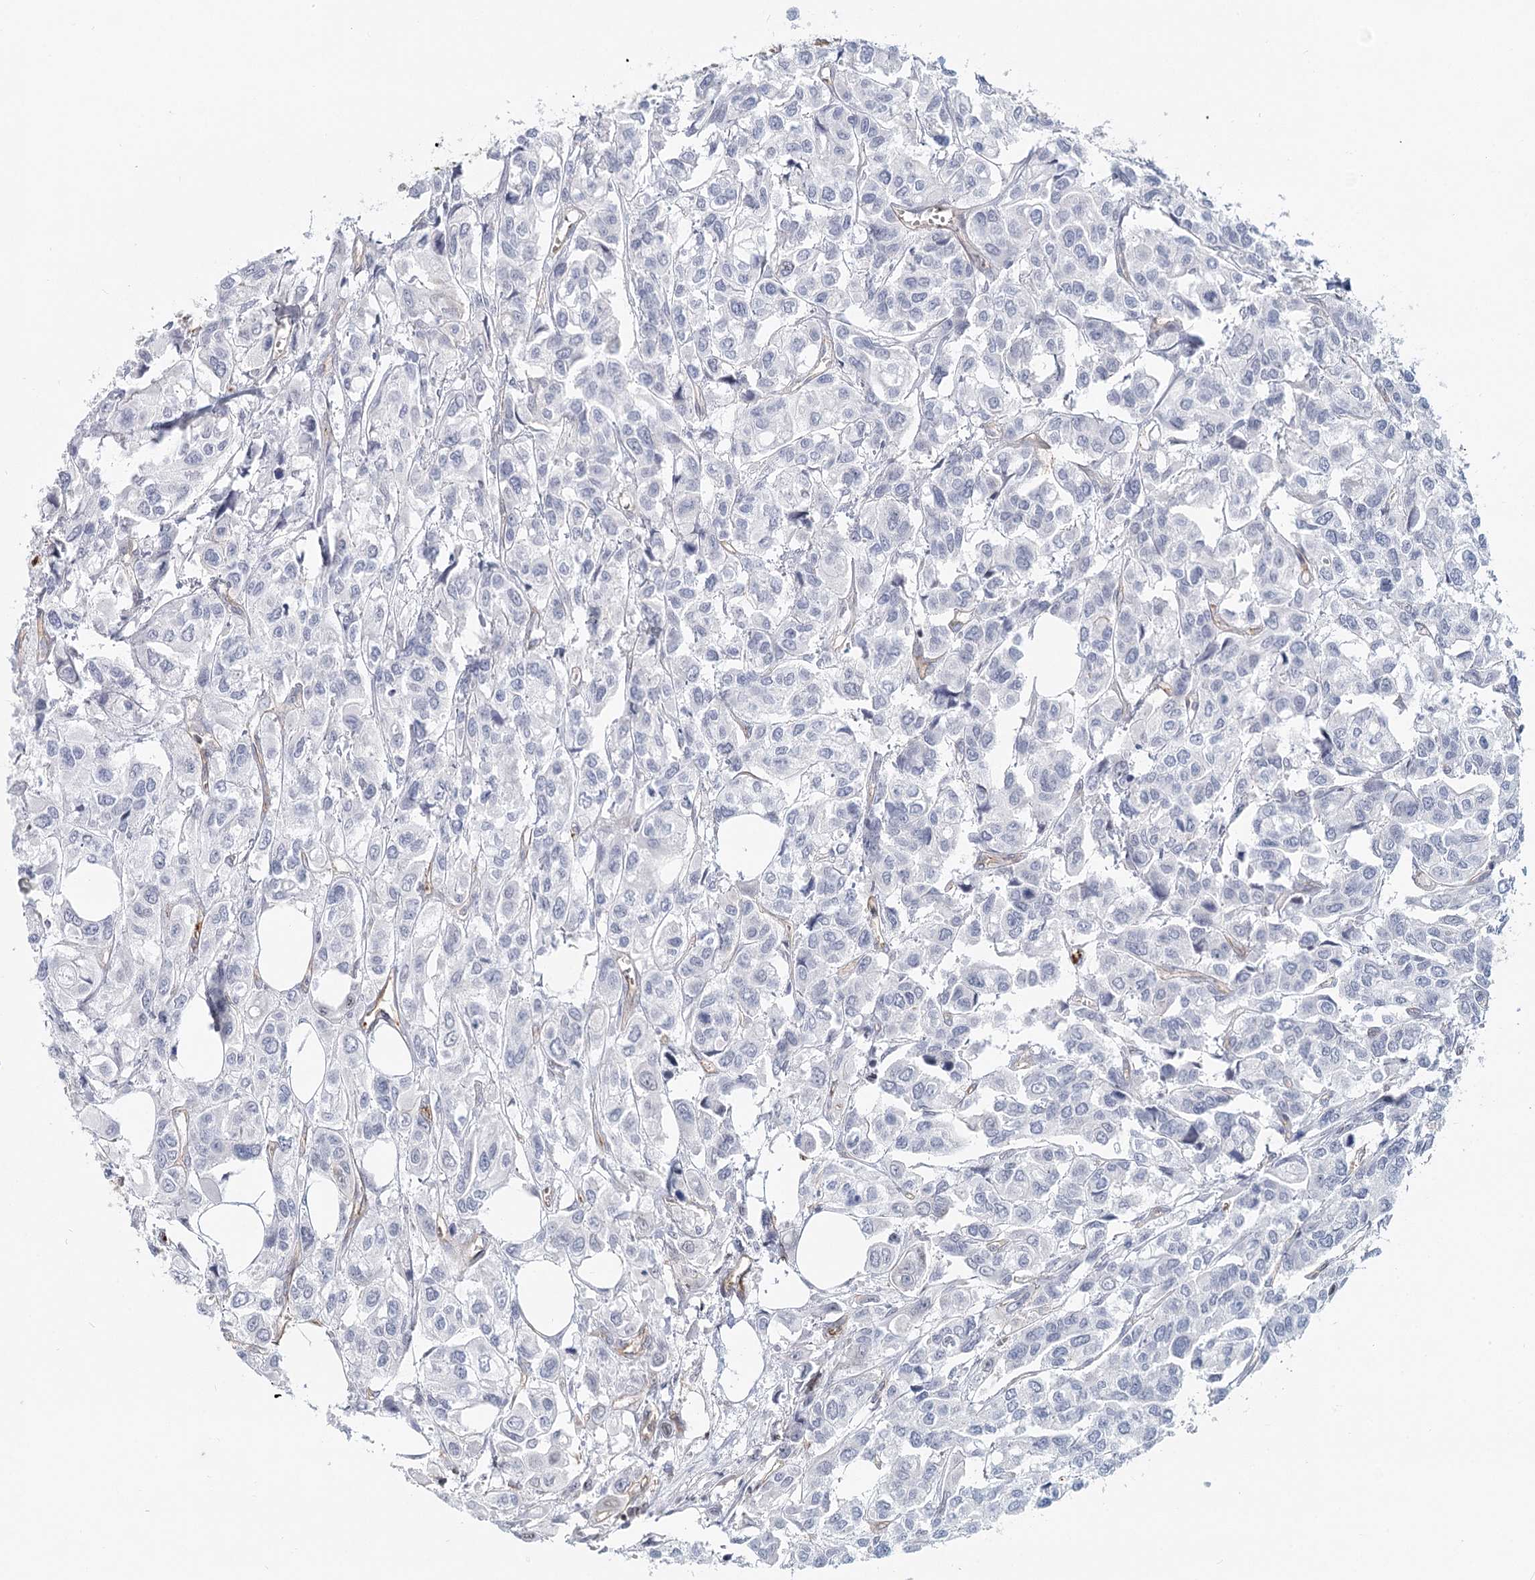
{"staining": {"intensity": "negative", "quantity": "none", "location": "none"}, "tissue": "urothelial cancer", "cell_type": "Tumor cells", "image_type": "cancer", "snomed": [{"axis": "morphology", "description": "Urothelial carcinoma, High grade"}, {"axis": "topography", "description": "Urinary bladder"}], "caption": "Urothelial cancer stained for a protein using immunohistochemistry (IHC) exhibits no expression tumor cells.", "gene": "ZFYVE28", "patient": {"sex": "male", "age": 67}}